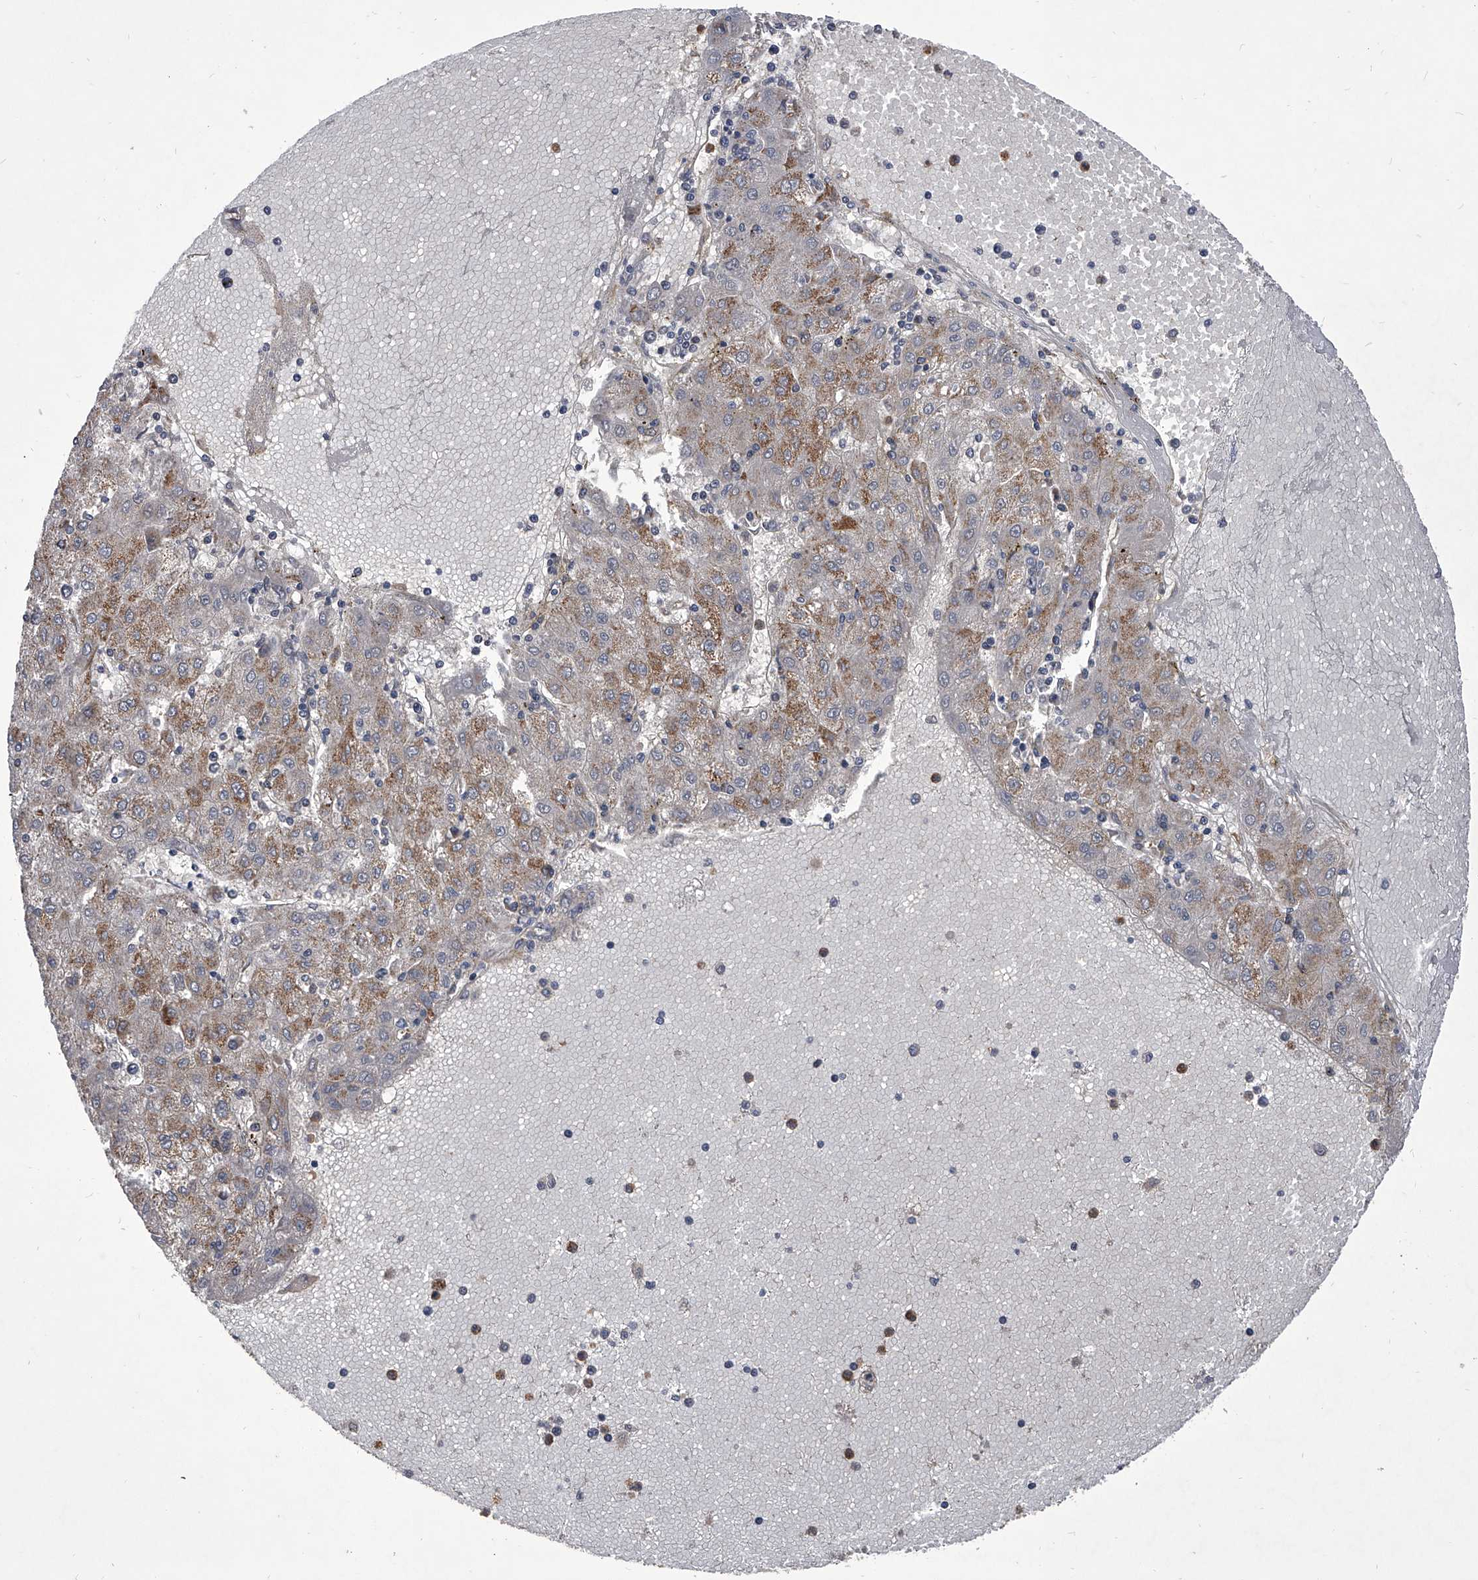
{"staining": {"intensity": "moderate", "quantity": "25%-75%", "location": "cytoplasmic/membranous"}, "tissue": "liver cancer", "cell_type": "Tumor cells", "image_type": "cancer", "snomed": [{"axis": "morphology", "description": "Carcinoma, Hepatocellular, NOS"}, {"axis": "topography", "description": "Liver"}], "caption": "Protein expression analysis of human liver cancer reveals moderate cytoplasmic/membranous positivity in about 25%-75% of tumor cells.", "gene": "NRP1", "patient": {"sex": "male", "age": 72}}